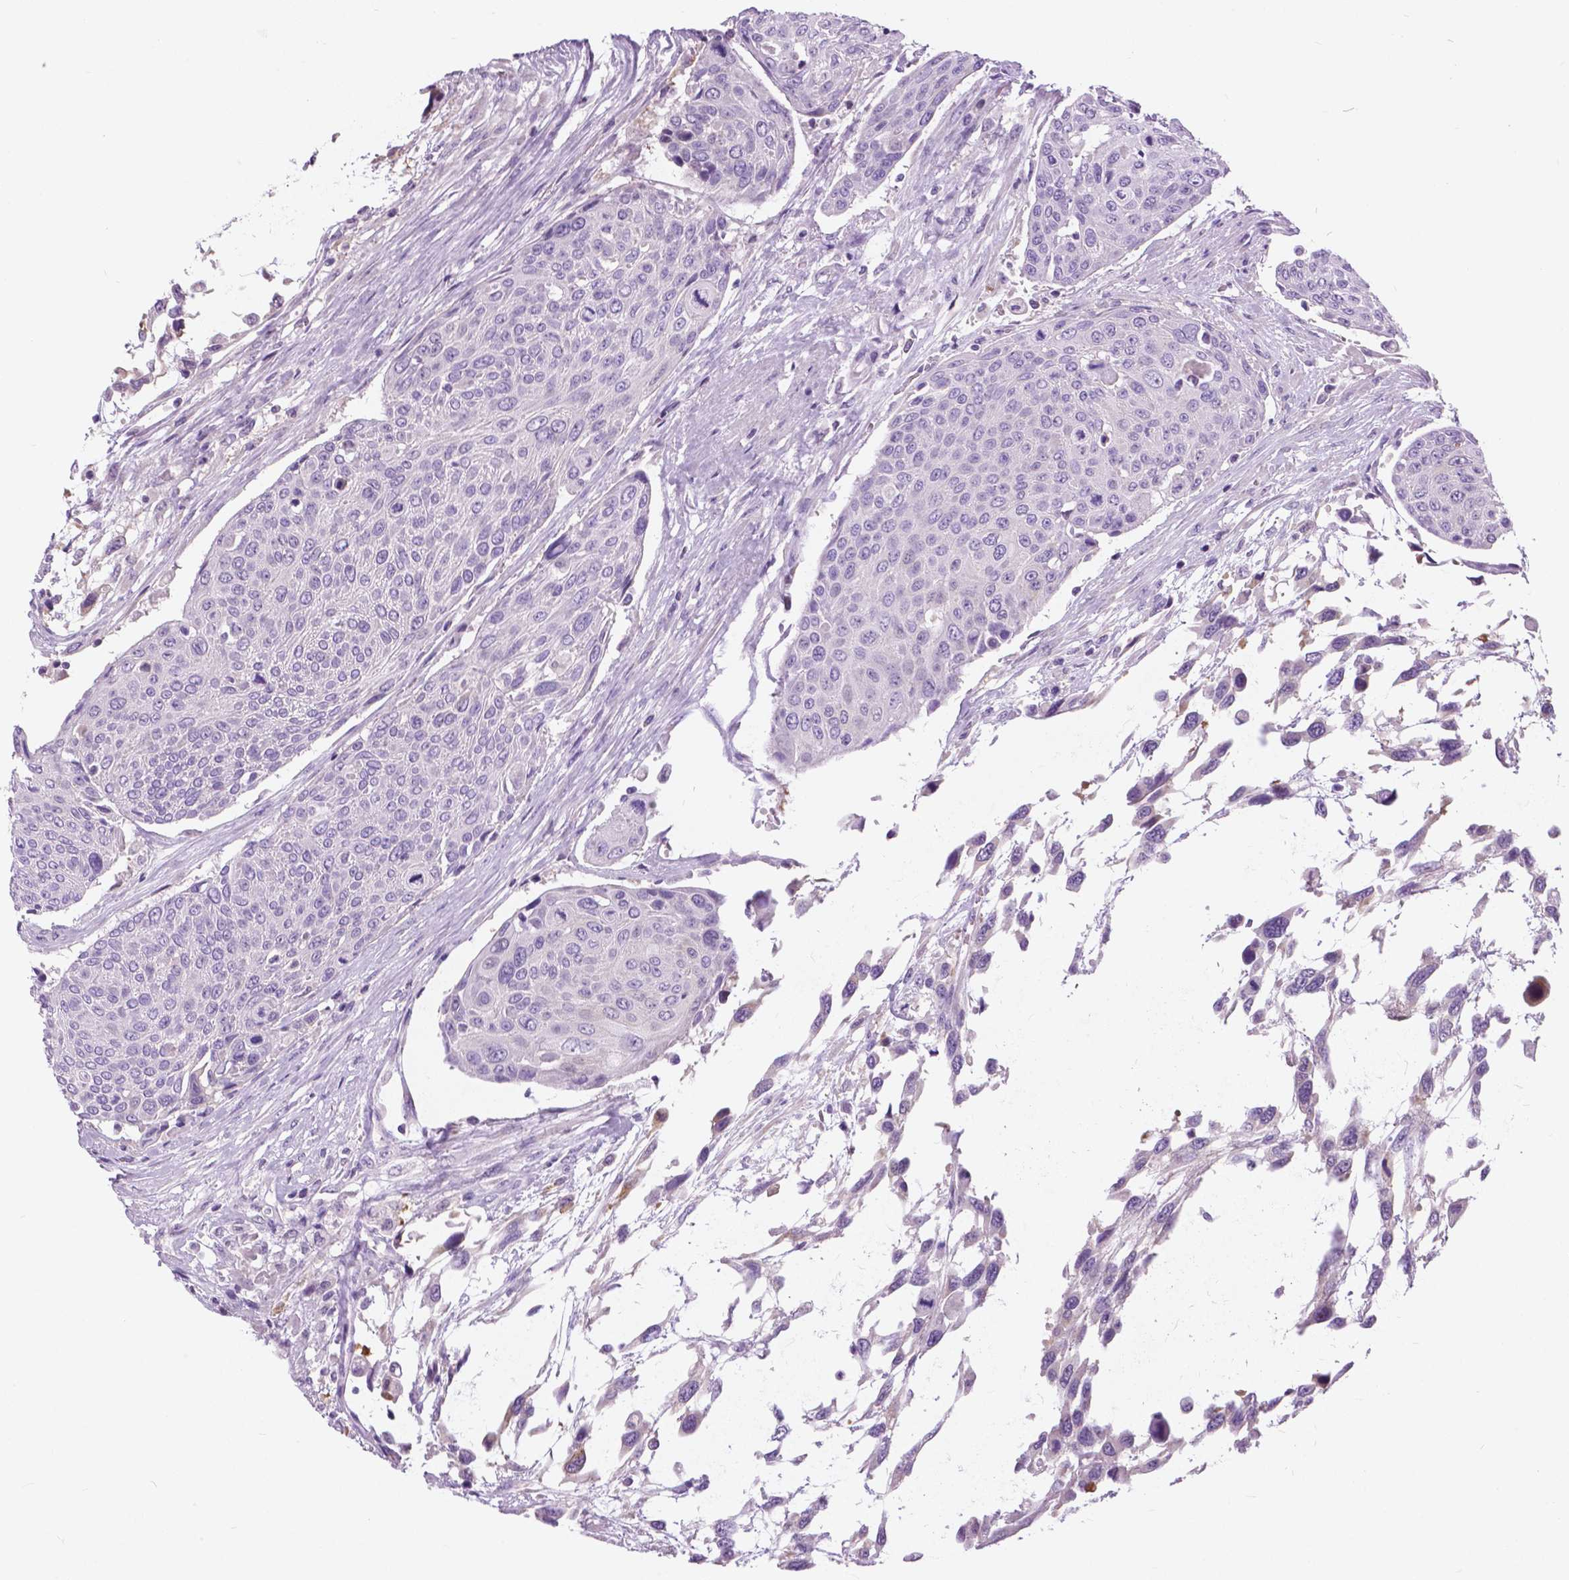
{"staining": {"intensity": "negative", "quantity": "none", "location": "none"}, "tissue": "urothelial cancer", "cell_type": "Tumor cells", "image_type": "cancer", "snomed": [{"axis": "morphology", "description": "Urothelial carcinoma, High grade"}, {"axis": "topography", "description": "Urinary bladder"}], "caption": "Tumor cells are negative for brown protein staining in high-grade urothelial carcinoma.", "gene": "TP53TG5", "patient": {"sex": "female", "age": 70}}